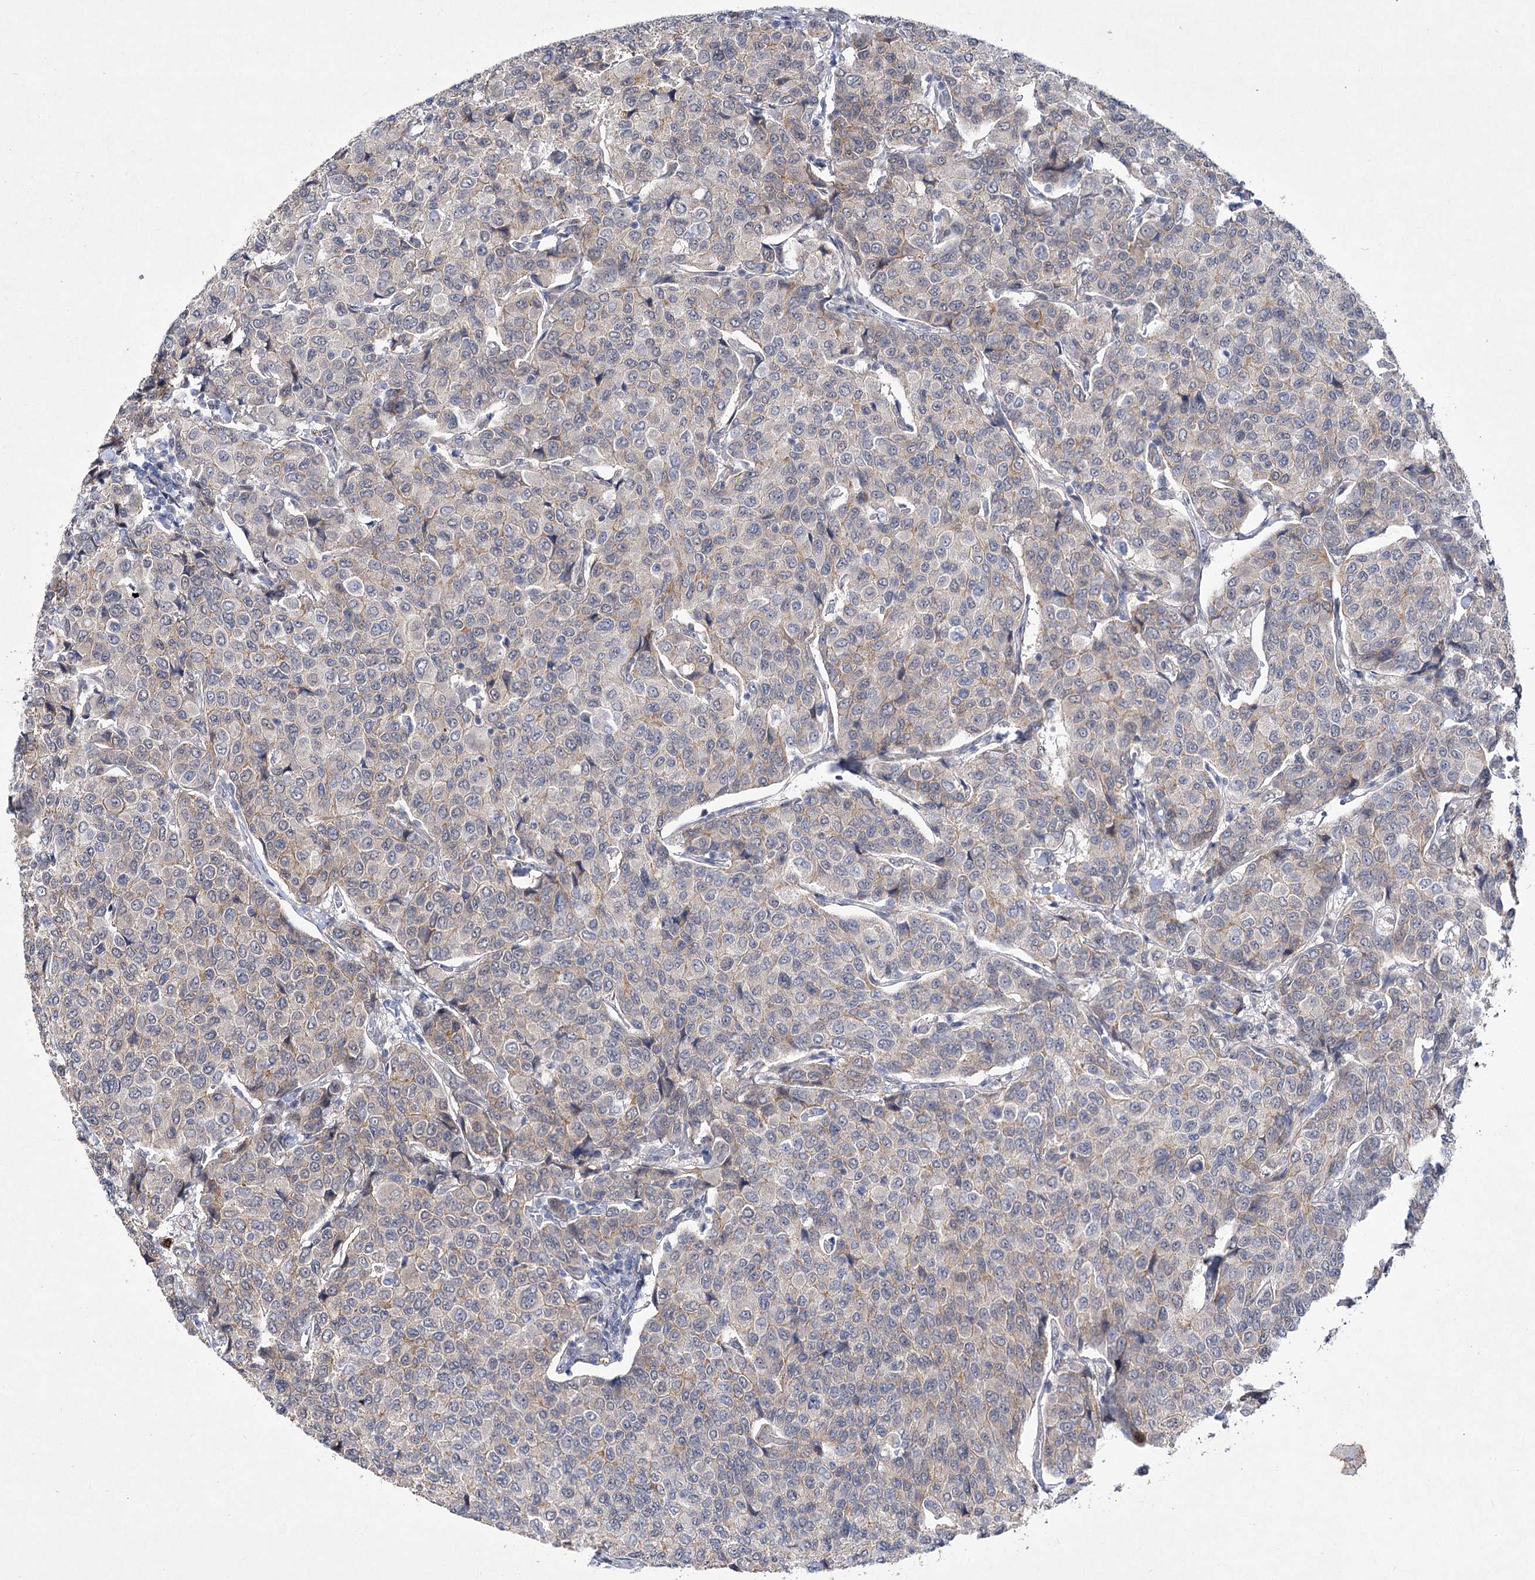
{"staining": {"intensity": "weak", "quantity": "<25%", "location": "cytoplasmic/membranous"}, "tissue": "breast cancer", "cell_type": "Tumor cells", "image_type": "cancer", "snomed": [{"axis": "morphology", "description": "Duct carcinoma"}, {"axis": "topography", "description": "Breast"}], "caption": "This is an immunohistochemistry (IHC) photomicrograph of breast cancer (invasive ductal carcinoma). There is no expression in tumor cells.", "gene": "ARHGAP32", "patient": {"sex": "female", "age": 55}}